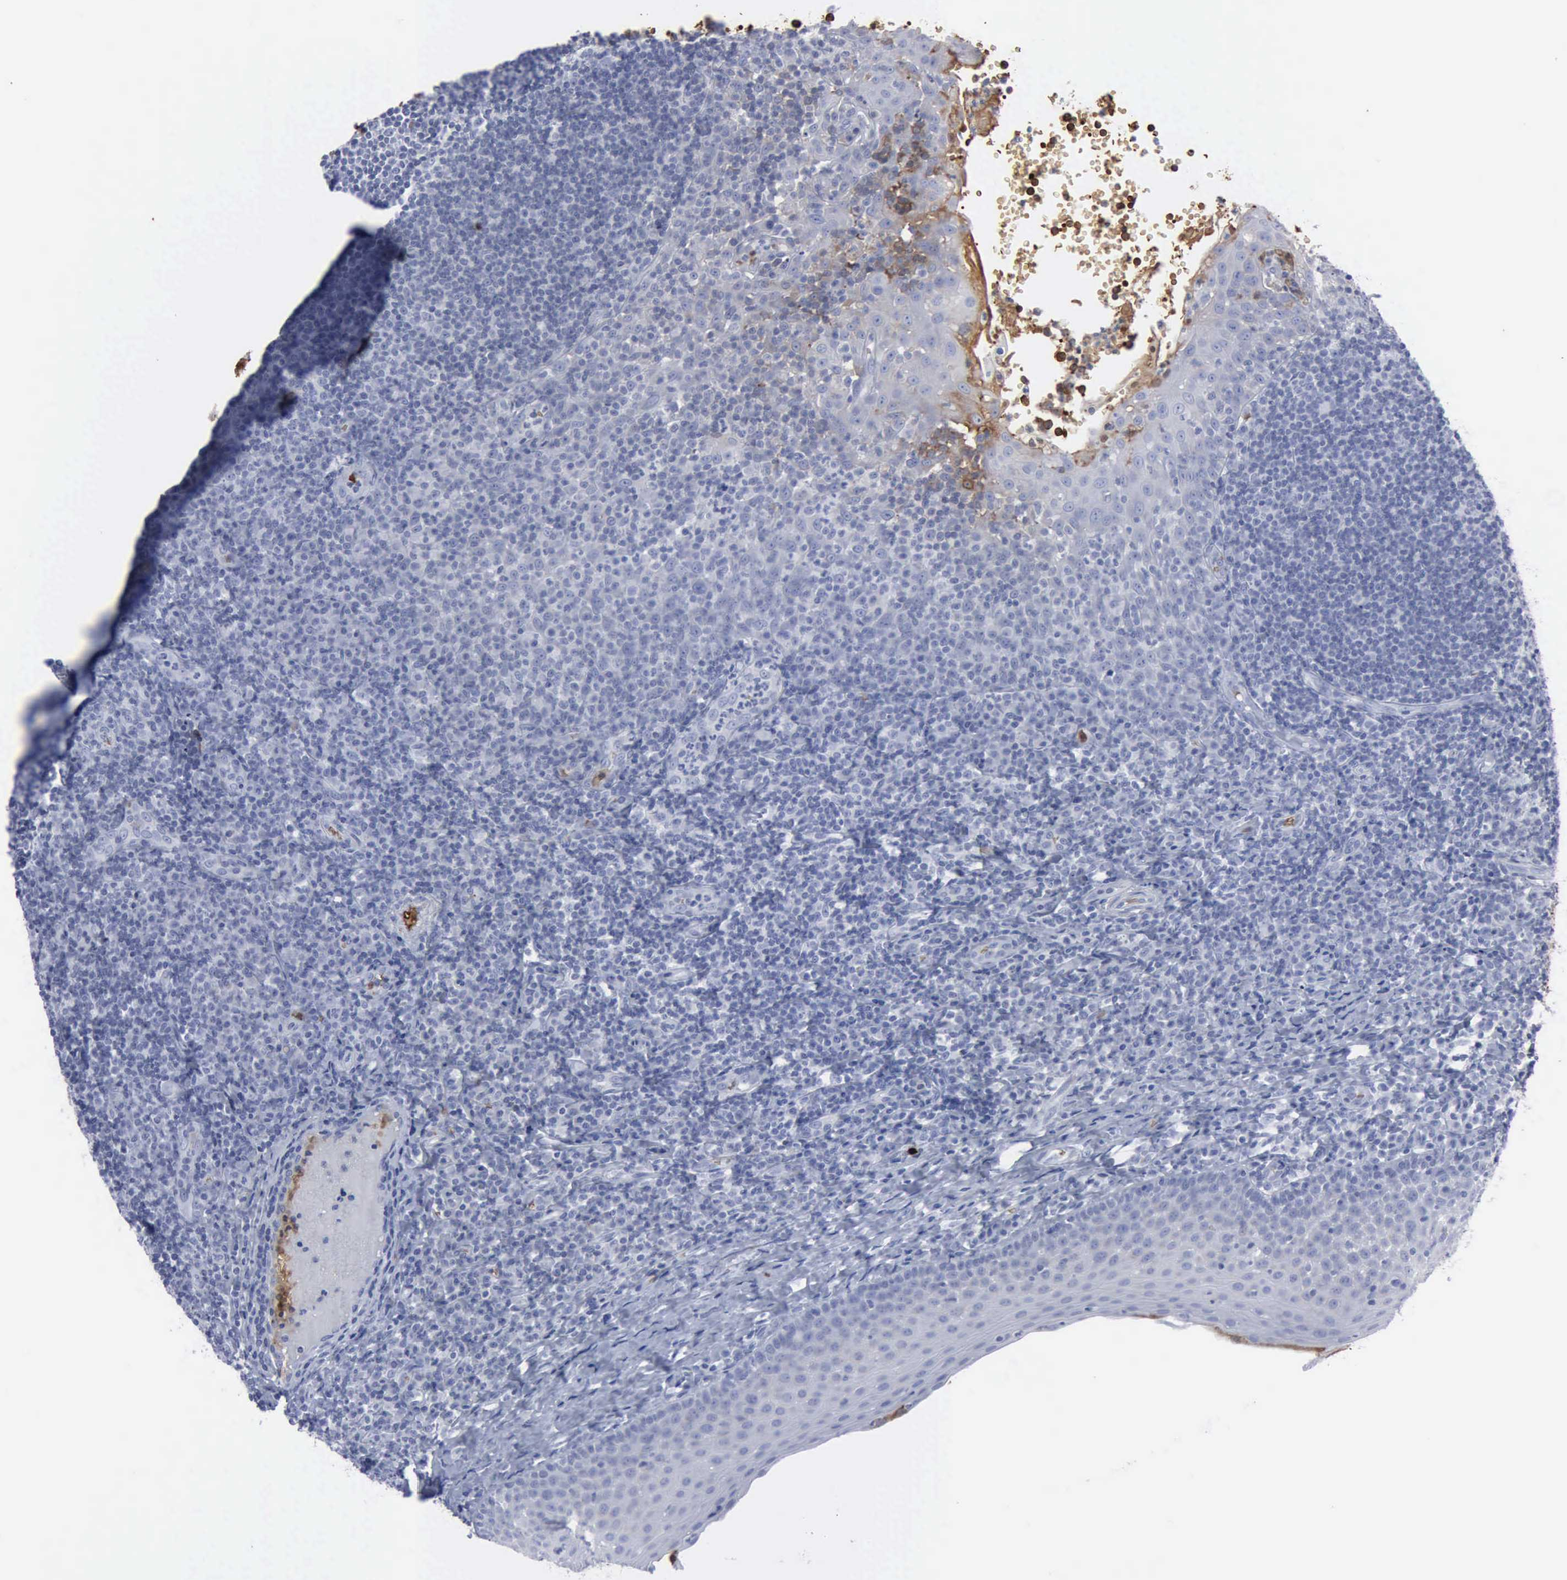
{"staining": {"intensity": "negative", "quantity": "none", "location": "none"}, "tissue": "tonsil", "cell_type": "Germinal center cells", "image_type": "normal", "snomed": [{"axis": "morphology", "description": "Normal tissue, NOS"}, {"axis": "topography", "description": "Tonsil"}], "caption": "This is a histopathology image of IHC staining of benign tonsil, which shows no positivity in germinal center cells. (Brightfield microscopy of DAB (3,3'-diaminobenzidine) IHC at high magnification).", "gene": "TGFB1", "patient": {"sex": "female", "age": 40}}